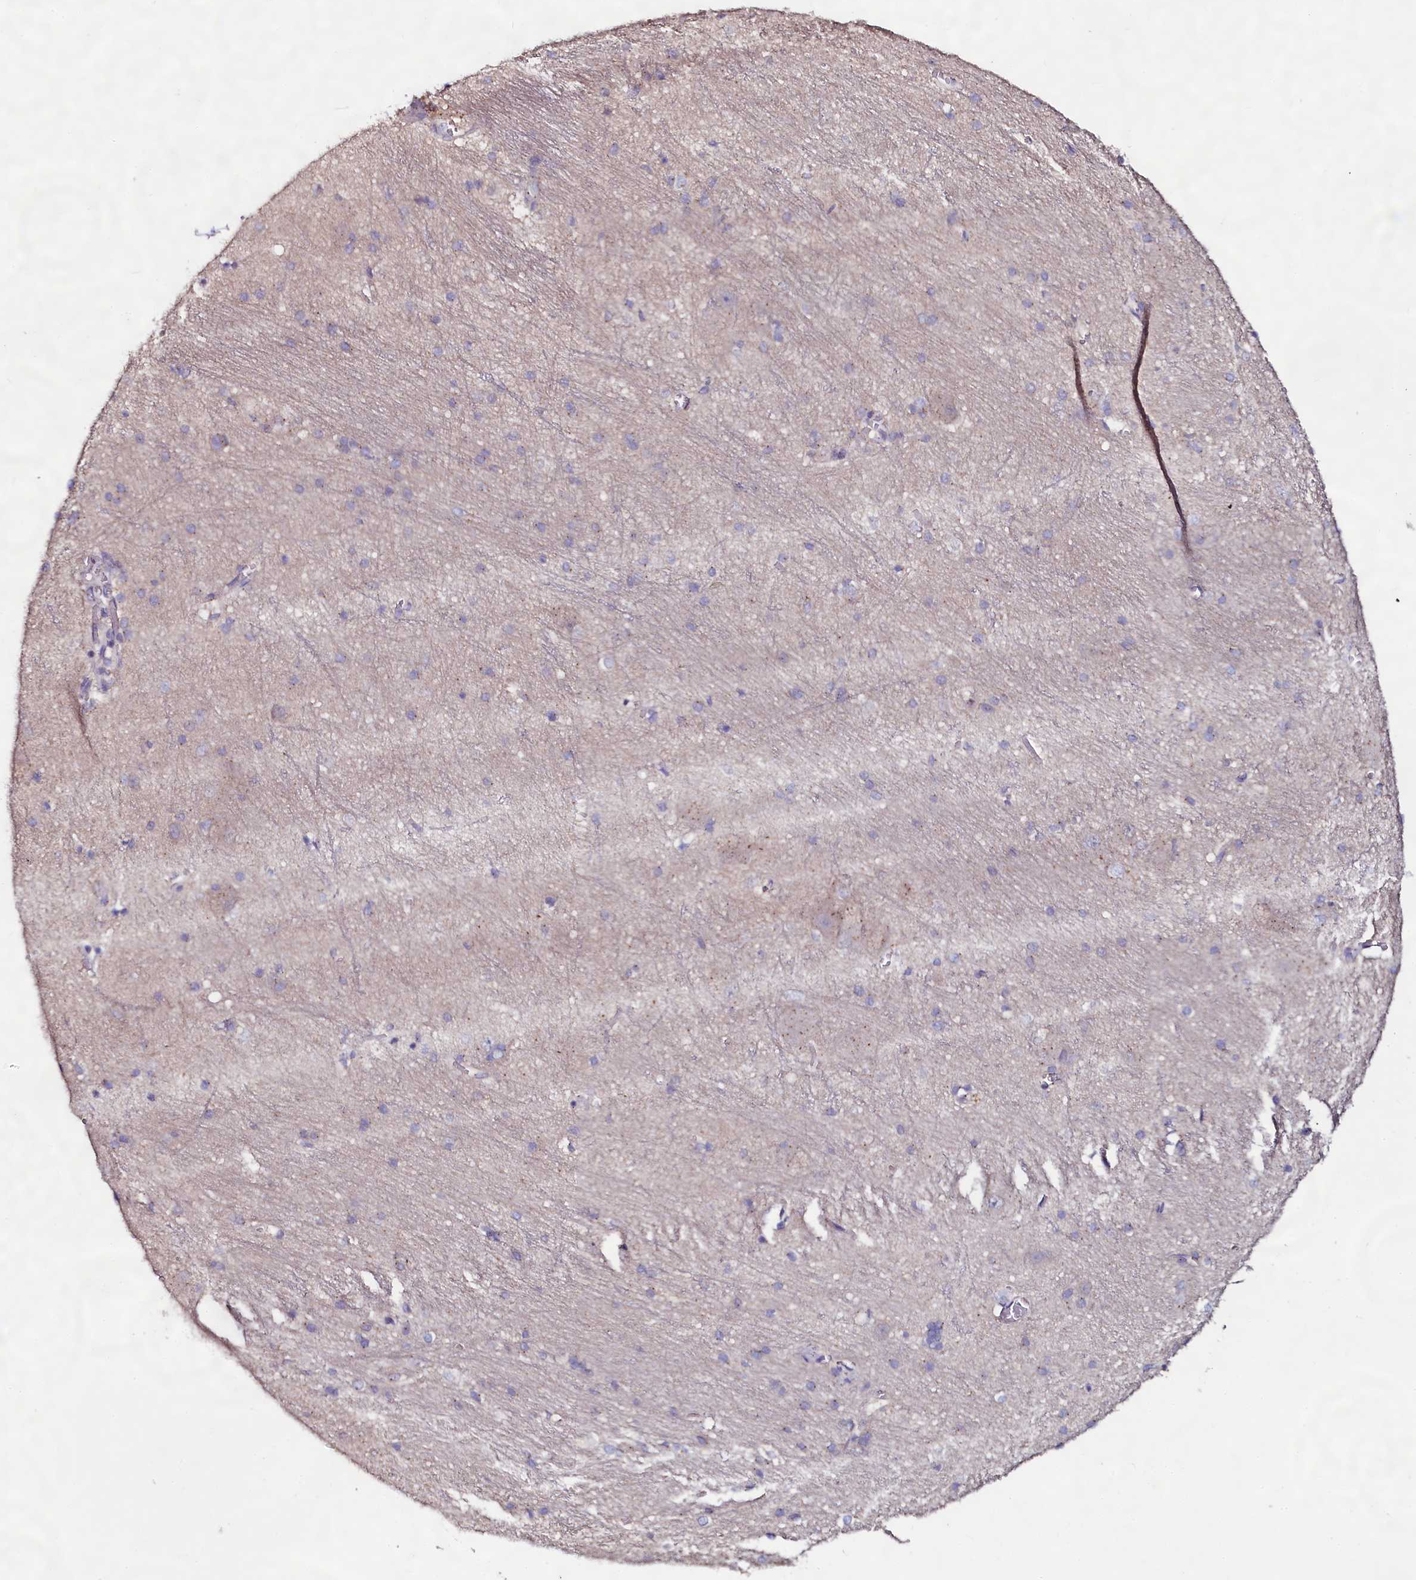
{"staining": {"intensity": "weak", "quantity": "<25%", "location": "cytoplasmic/membranous"}, "tissue": "caudate", "cell_type": "Glial cells", "image_type": "normal", "snomed": [{"axis": "morphology", "description": "Normal tissue, NOS"}, {"axis": "topography", "description": "Lateral ventricle wall"}], "caption": "Immunohistochemistry photomicrograph of benign caudate: human caudate stained with DAB displays no significant protein expression in glial cells. Brightfield microscopy of immunohistochemistry stained with DAB (brown) and hematoxylin (blue), captured at high magnification.", "gene": "USPL1", "patient": {"sex": "male", "age": 37}}